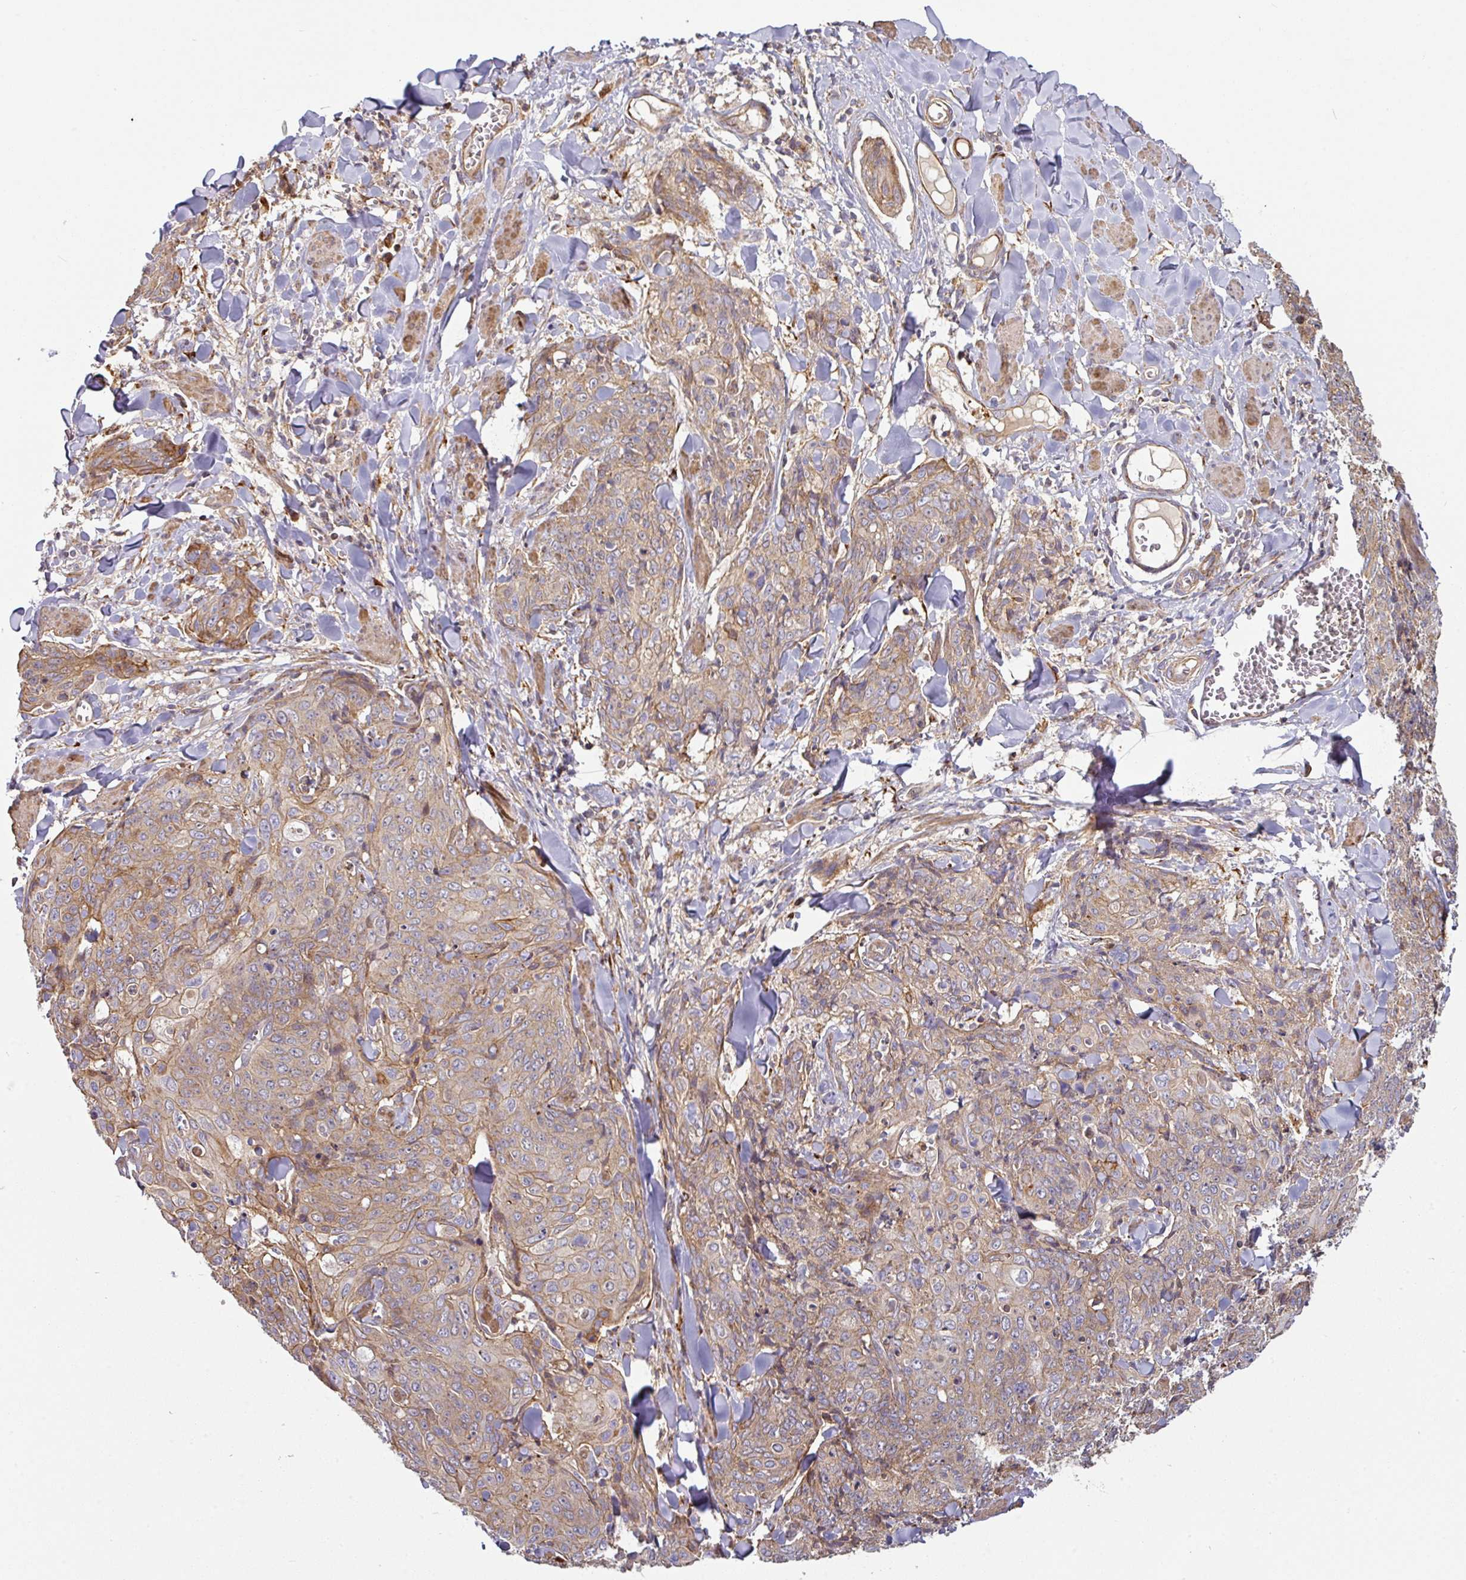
{"staining": {"intensity": "weak", "quantity": ">75%", "location": "cytoplasmic/membranous"}, "tissue": "skin cancer", "cell_type": "Tumor cells", "image_type": "cancer", "snomed": [{"axis": "morphology", "description": "Squamous cell carcinoma, NOS"}, {"axis": "topography", "description": "Skin"}, {"axis": "topography", "description": "Vulva"}], "caption": "Human squamous cell carcinoma (skin) stained for a protein (brown) displays weak cytoplasmic/membranous positive expression in approximately >75% of tumor cells.", "gene": "CASP2", "patient": {"sex": "female", "age": 85}}